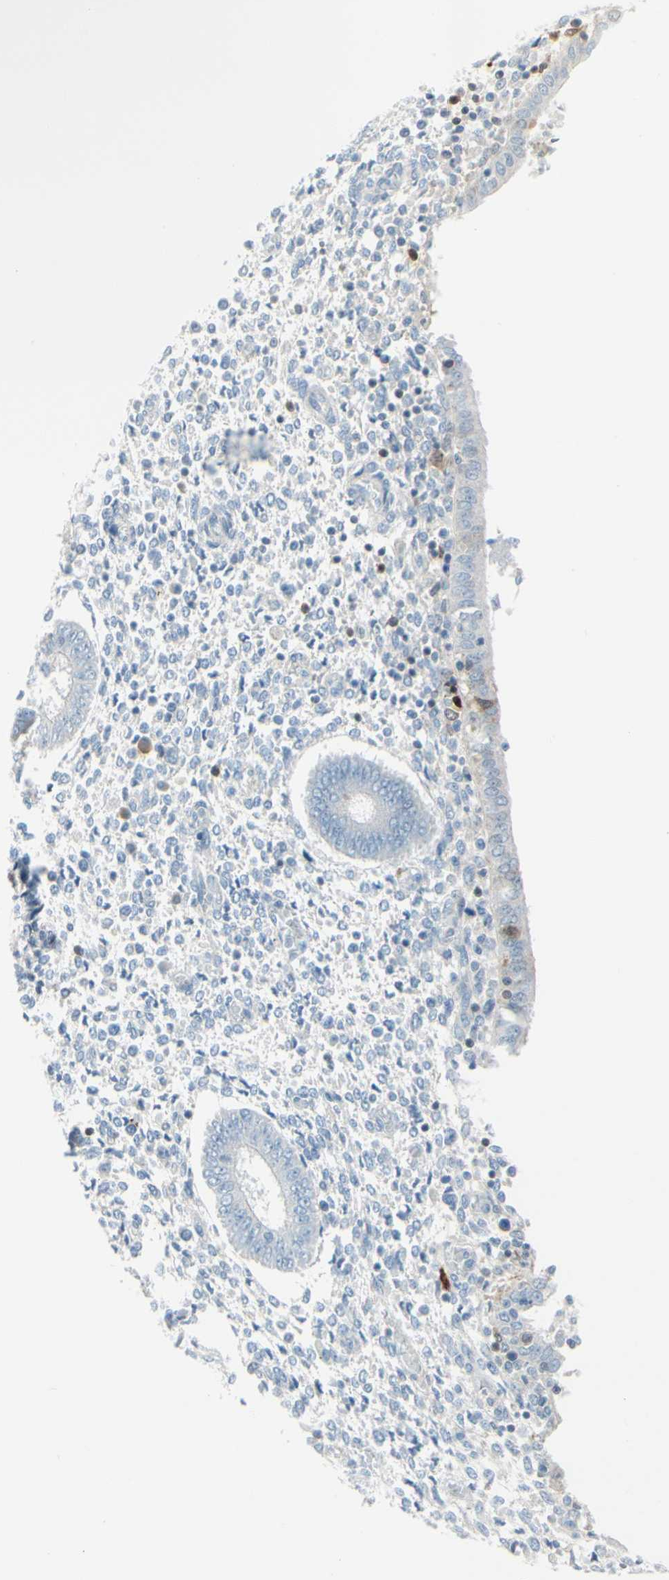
{"staining": {"intensity": "negative", "quantity": "none", "location": "none"}, "tissue": "endometrium", "cell_type": "Cells in endometrial stroma", "image_type": "normal", "snomed": [{"axis": "morphology", "description": "Normal tissue, NOS"}, {"axis": "topography", "description": "Endometrium"}], "caption": "IHC image of benign human endometrium stained for a protein (brown), which shows no staining in cells in endometrial stroma. (Stains: DAB (3,3'-diaminobenzidine) immunohistochemistry with hematoxylin counter stain, Microscopy: brightfield microscopy at high magnification).", "gene": "TRAF1", "patient": {"sex": "female", "age": 35}}